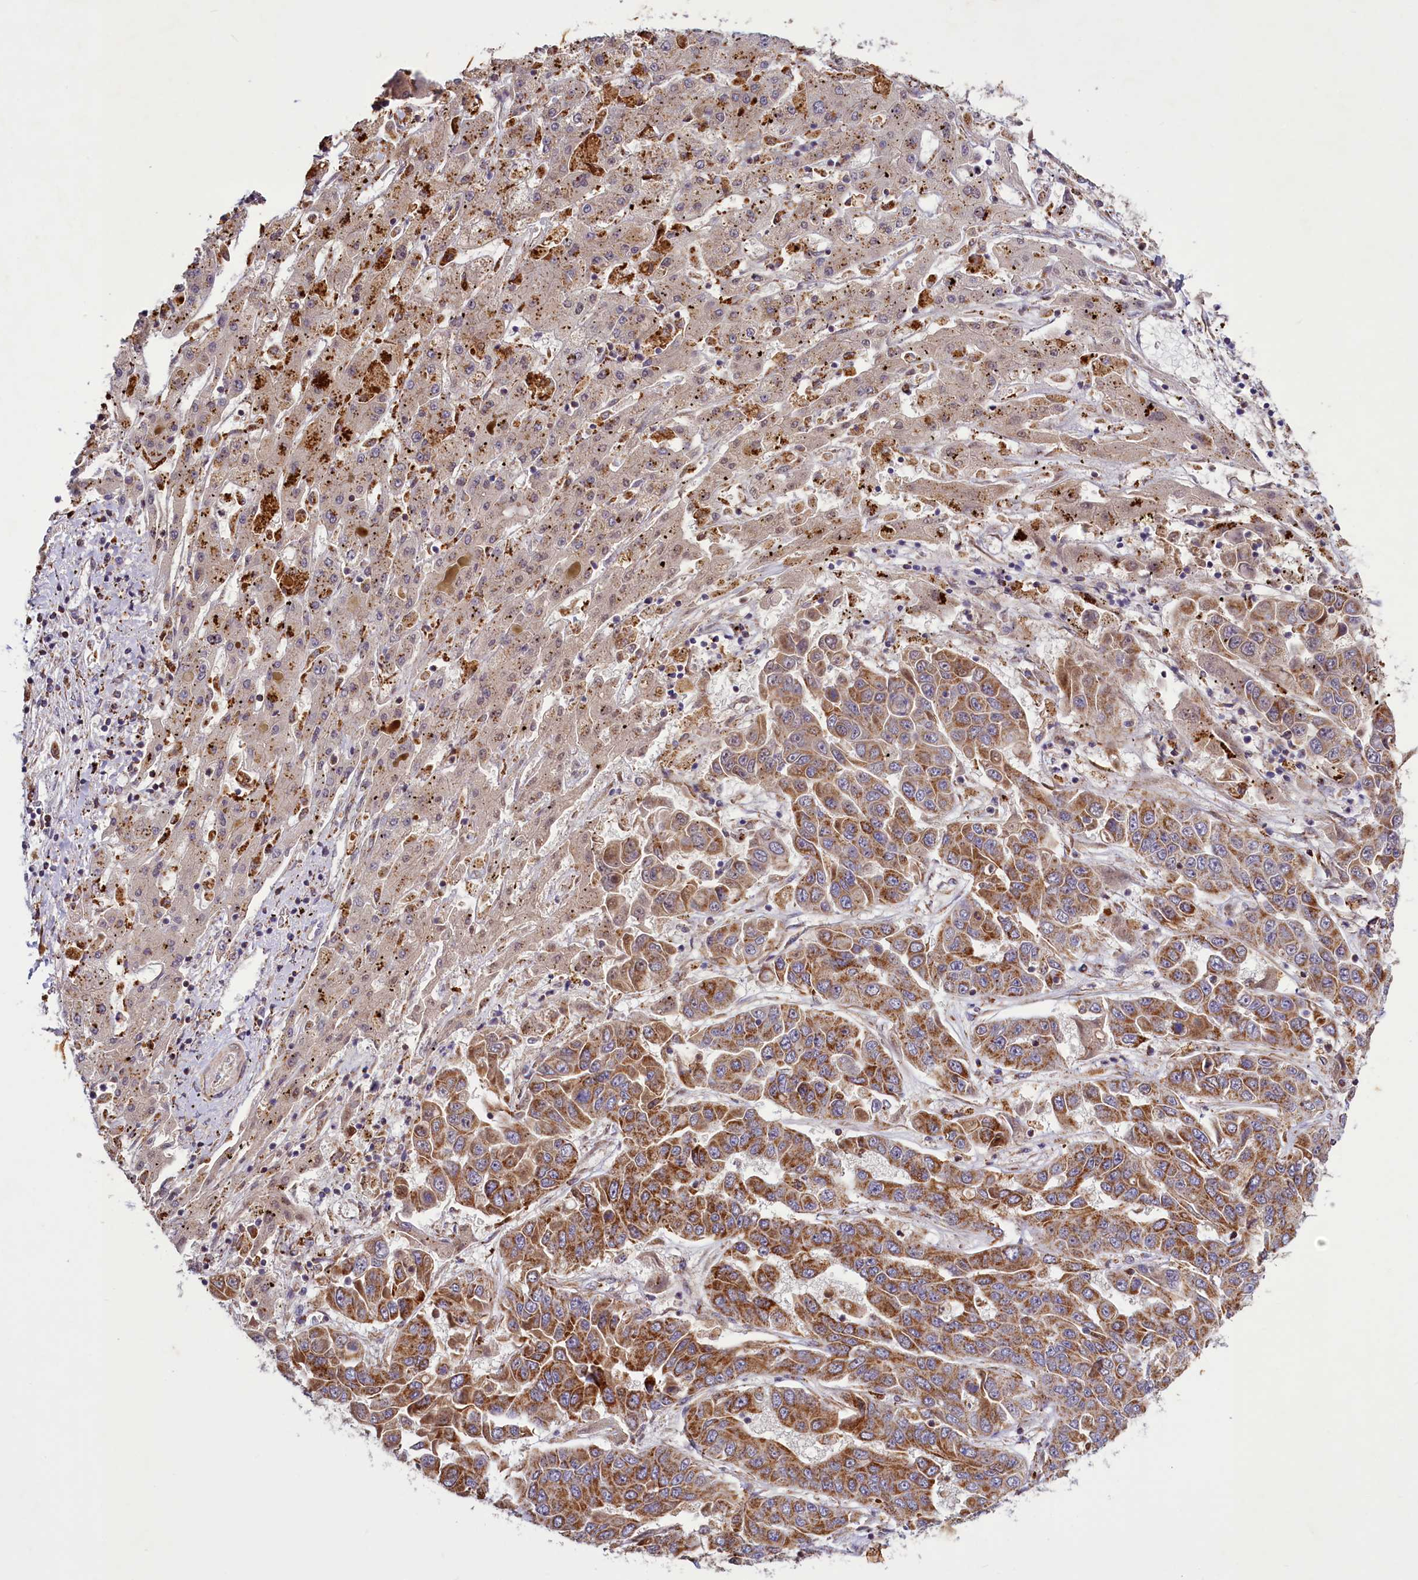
{"staining": {"intensity": "strong", "quantity": ">75%", "location": "cytoplasmic/membranous"}, "tissue": "liver cancer", "cell_type": "Tumor cells", "image_type": "cancer", "snomed": [{"axis": "morphology", "description": "Cholangiocarcinoma"}, {"axis": "topography", "description": "Liver"}], "caption": "A high-resolution histopathology image shows IHC staining of cholangiocarcinoma (liver), which reveals strong cytoplasmic/membranous staining in about >75% of tumor cells. (Stains: DAB in brown, nuclei in blue, Microscopy: brightfield microscopy at high magnification).", "gene": "DYNC2H1", "patient": {"sex": "female", "age": 52}}